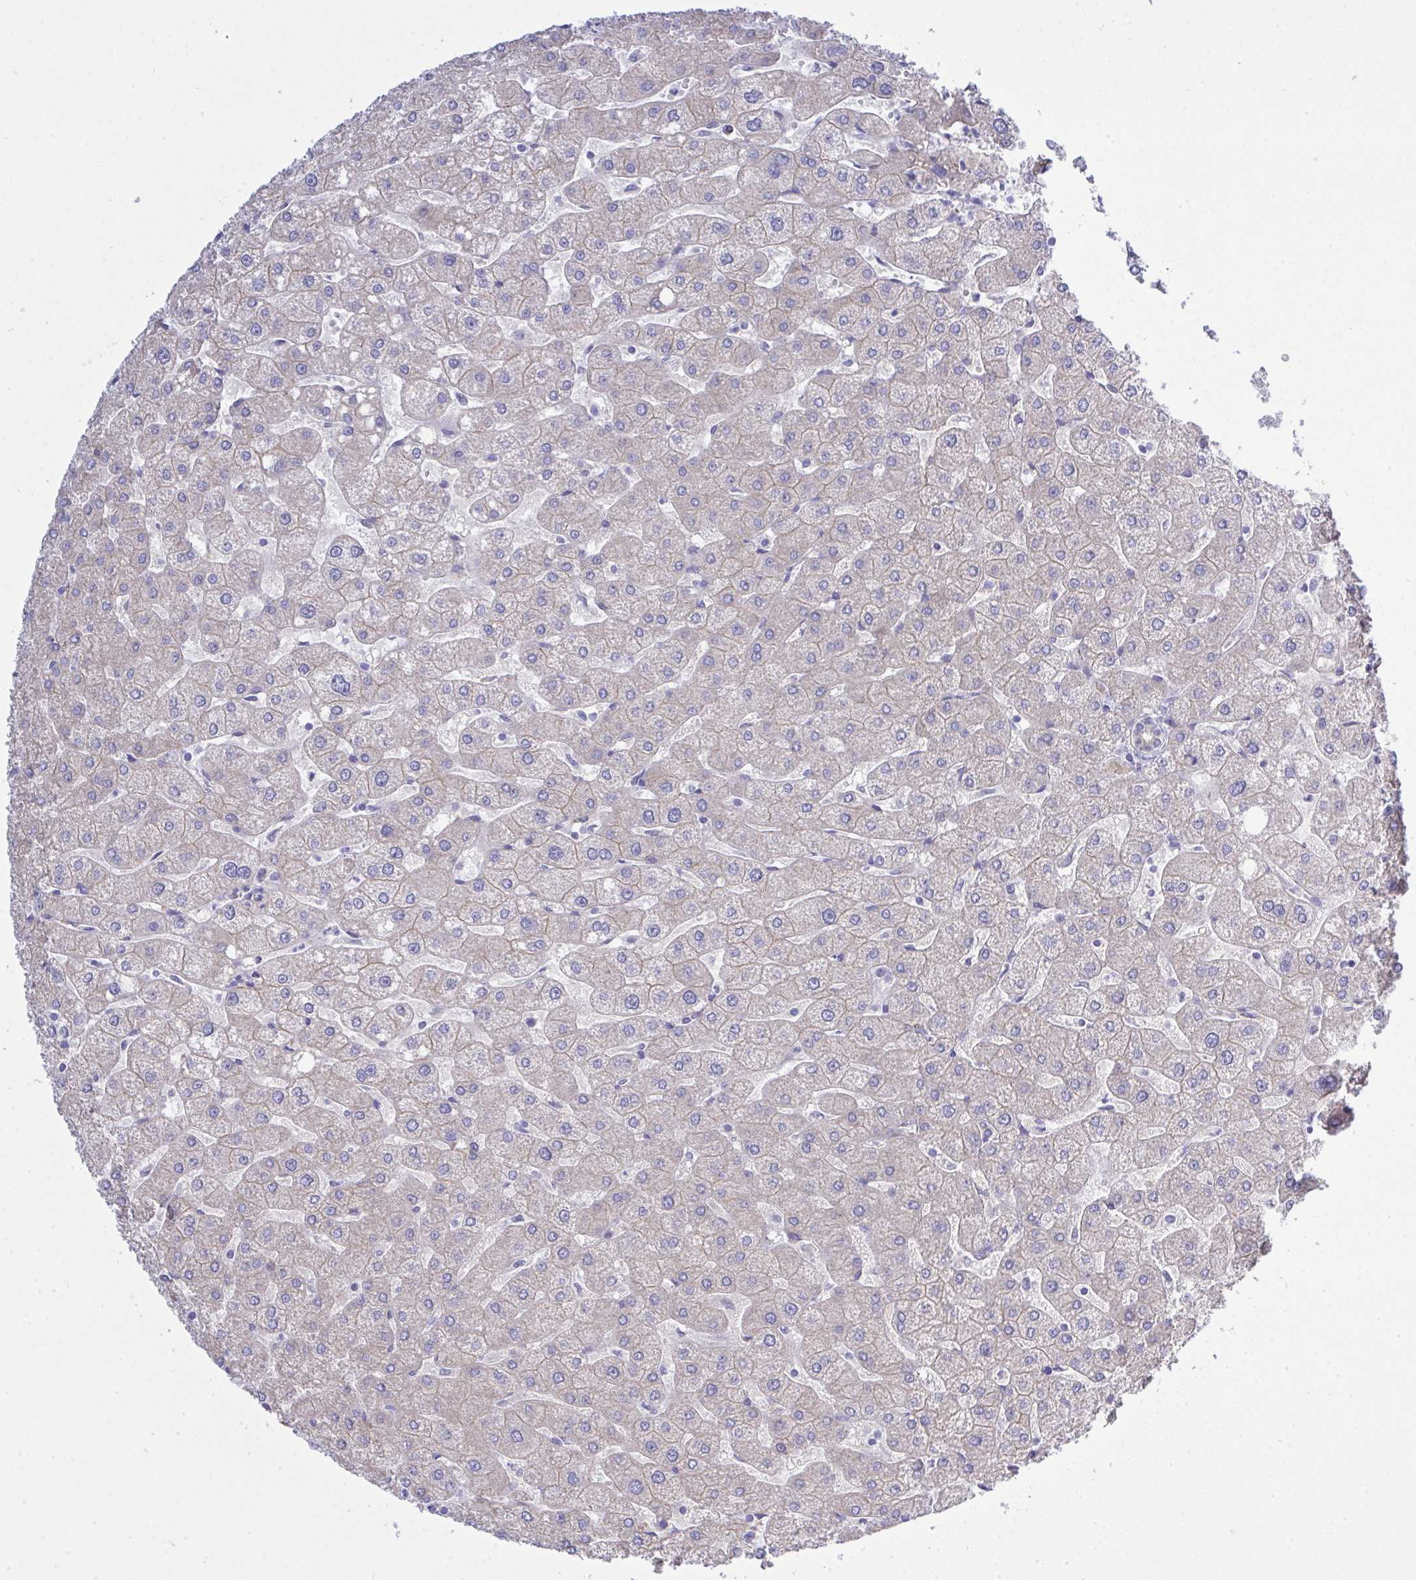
{"staining": {"intensity": "negative", "quantity": "none", "location": "none"}, "tissue": "liver", "cell_type": "Cholangiocytes", "image_type": "normal", "snomed": [{"axis": "morphology", "description": "Normal tissue, NOS"}, {"axis": "topography", "description": "Liver"}], "caption": "Immunohistochemistry (IHC) of unremarkable liver displays no expression in cholangiocytes. (DAB immunohistochemistry visualized using brightfield microscopy, high magnification).", "gene": "GLB1L2", "patient": {"sex": "male", "age": 67}}